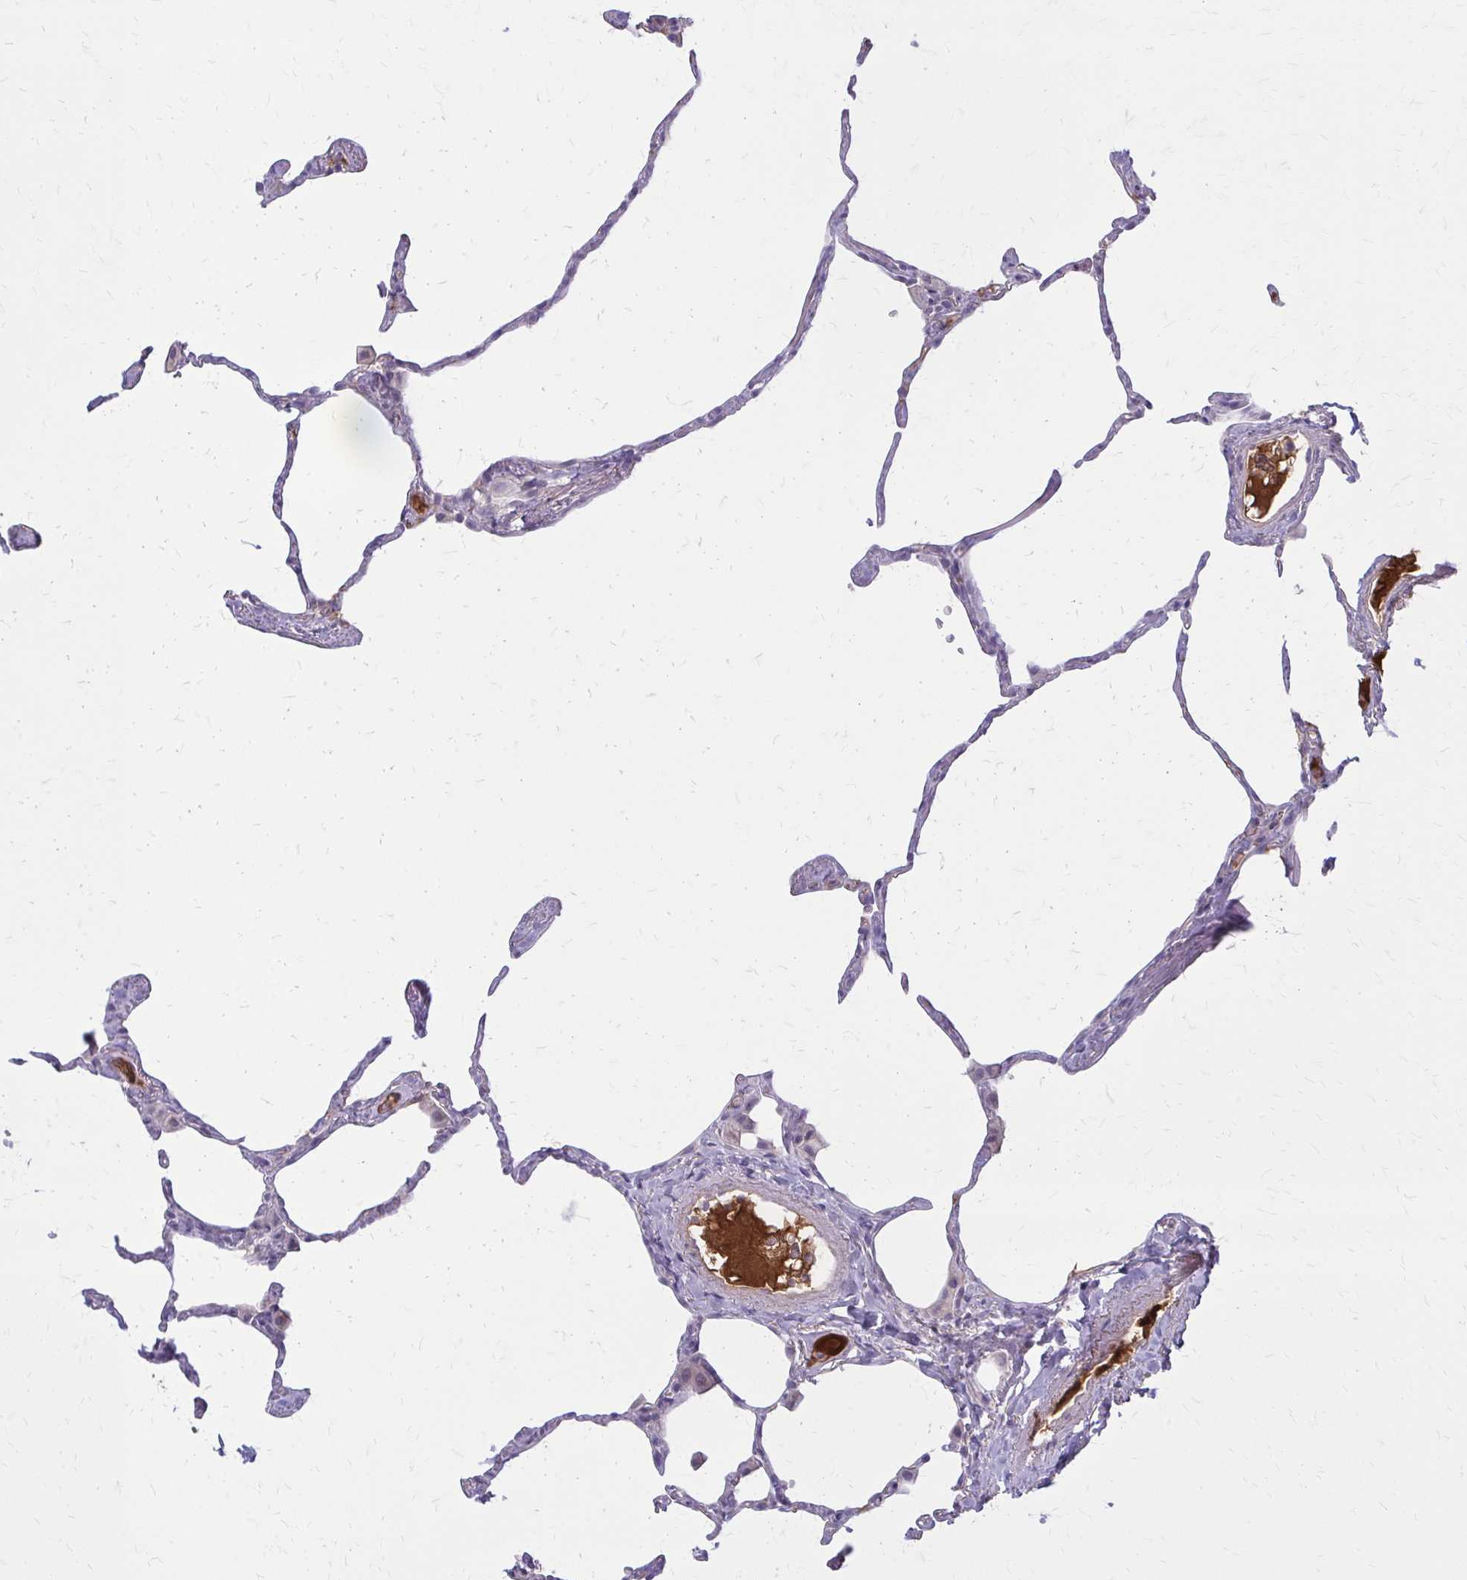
{"staining": {"intensity": "negative", "quantity": "none", "location": "none"}, "tissue": "lung", "cell_type": "Alveolar cells", "image_type": "normal", "snomed": [{"axis": "morphology", "description": "Normal tissue, NOS"}, {"axis": "topography", "description": "Lung"}], "caption": "Immunohistochemistry image of unremarkable human lung stained for a protein (brown), which reveals no expression in alveolar cells. The staining was performed using DAB (3,3'-diaminobenzidine) to visualize the protein expression in brown, while the nuclei were stained in blue with hematoxylin (Magnification: 20x).", "gene": "SERPIND1", "patient": {"sex": "male", "age": 65}}